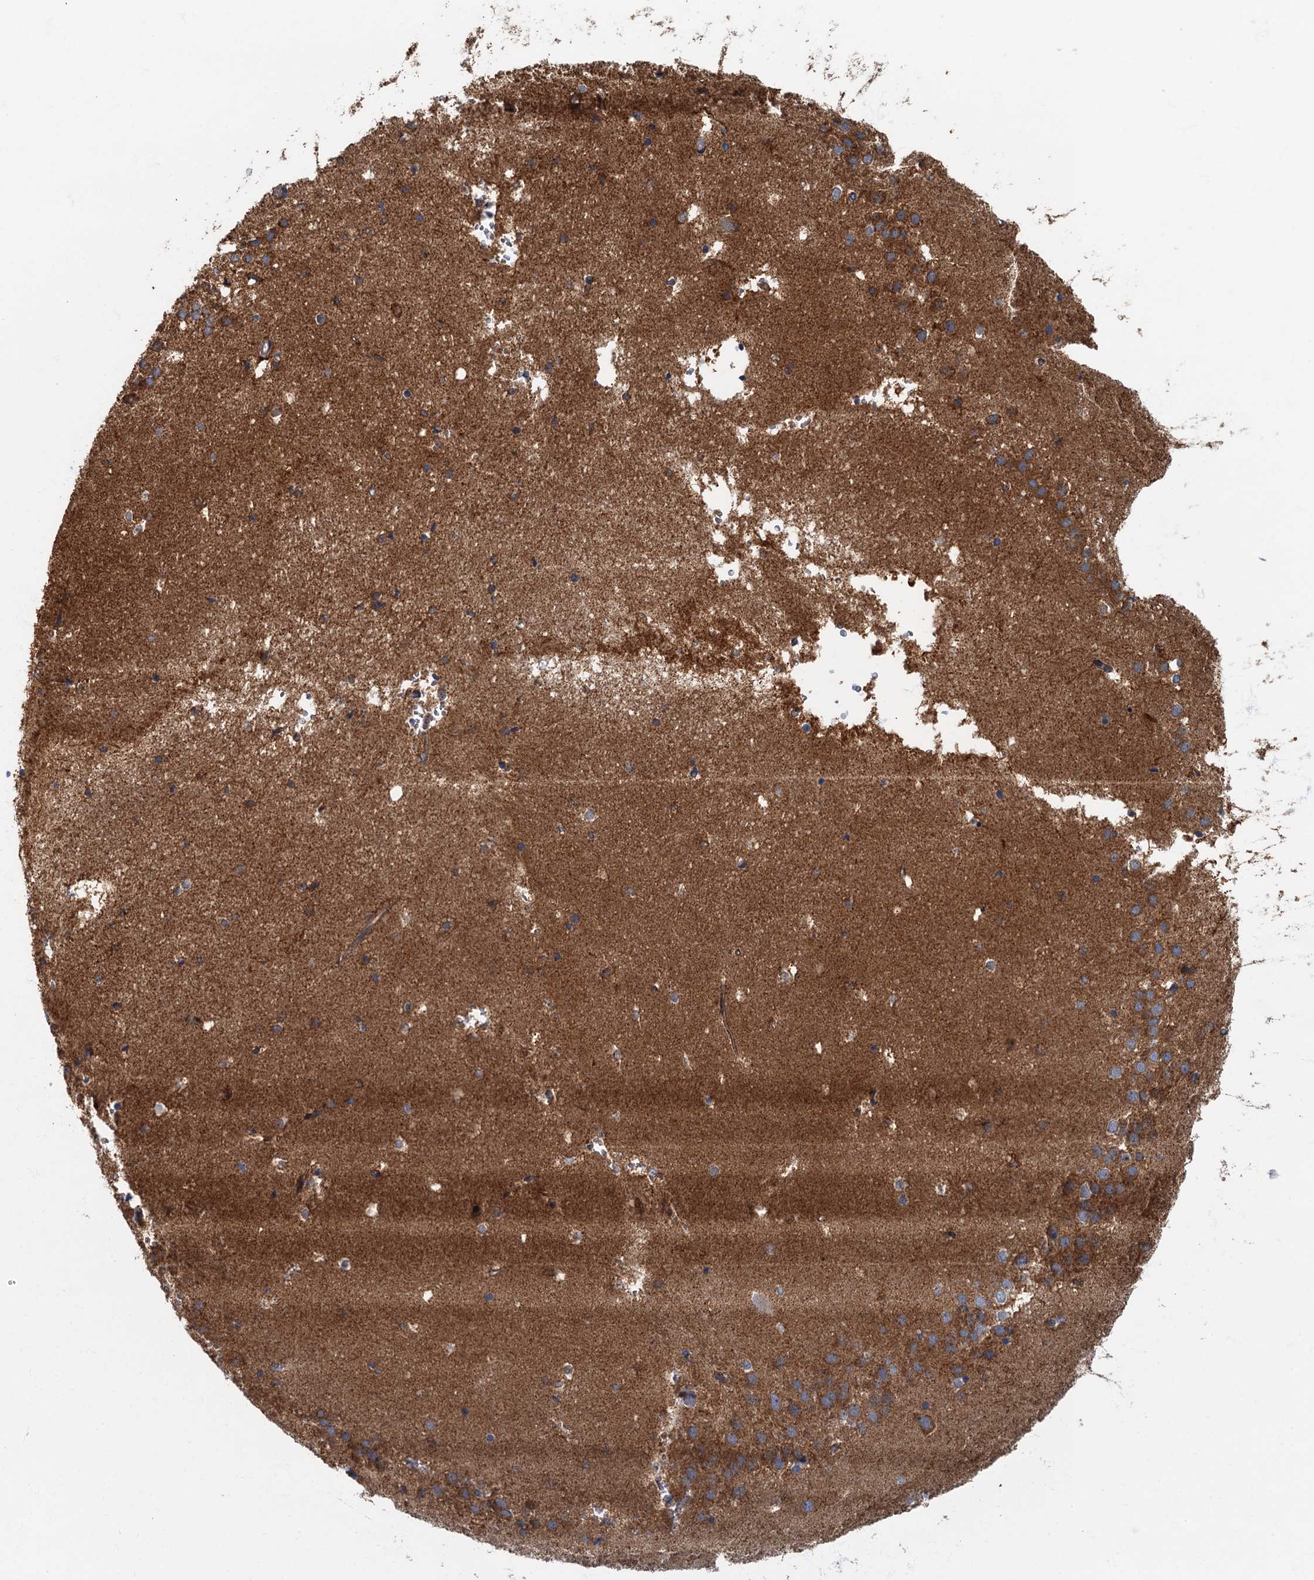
{"staining": {"intensity": "moderate", "quantity": "<25%", "location": "cytoplasmic/membranous"}, "tissue": "hippocampus", "cell_type": "Glial cells", "image_type": "normal", "snomed": [{"axis": "morphology", "description": "Normal tissue, NOS"}, {"axis": "topography", "description": "Hippocampus"}], "caption": "Hippocampus stained with immunohistochemistry (IHC) demonstrates moderate cytoplasmic/membranous staining in about <25% of glial cells.", "gene": "SPDYC", "patient": {"sex": "female", "age": 52}}